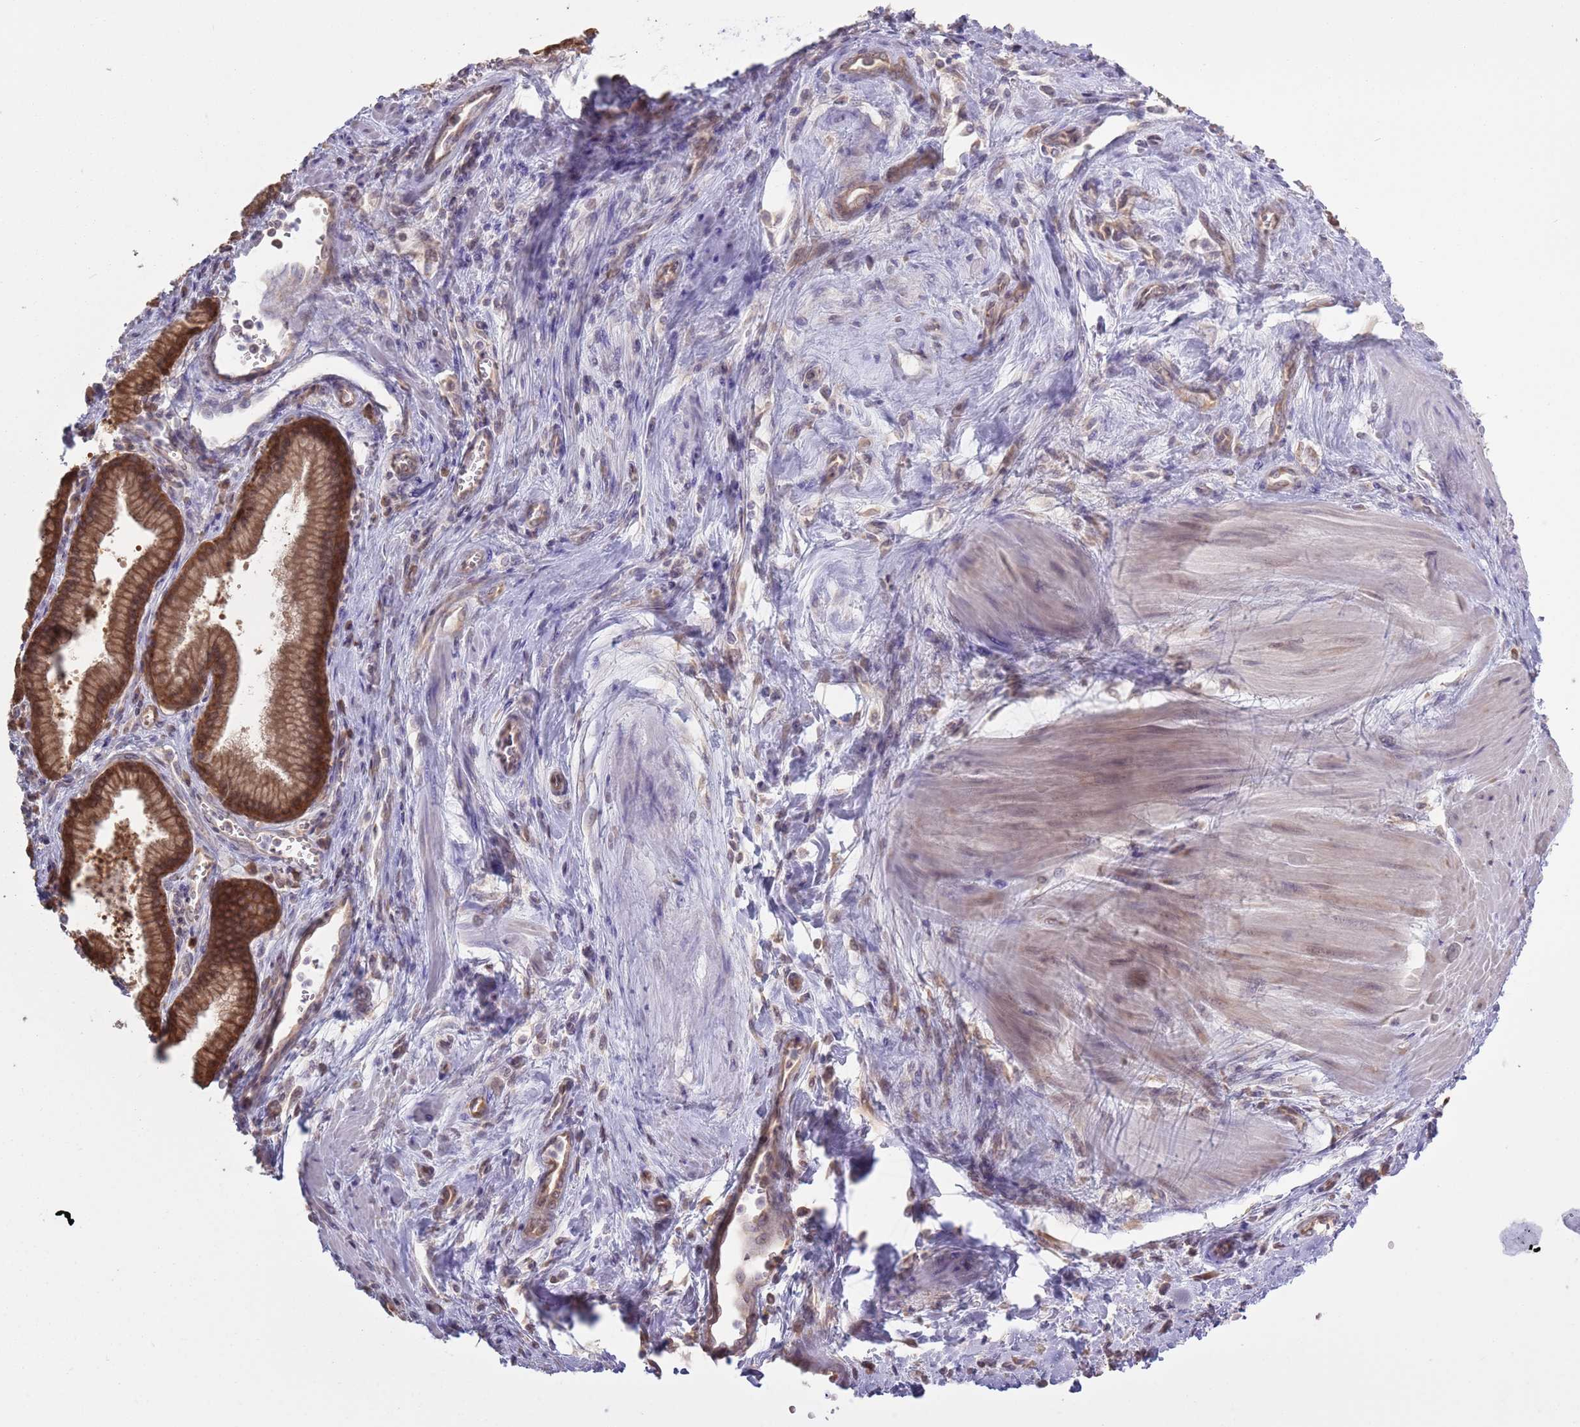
{"staining": {"intensity": "strong", "quantity": ">75%", "location": "cytoplasmic/membranous"}, "tissue": "pancreatic cancer", "cell_type": "Tumor cells", "image_type": "cancer", "snomed": [{"axis": "morphology", "description": "Adenocarcinoma, NOS"}, {"axis": "topography", "description": "Pancreas"}], "caption": "Adenocarcinoma (pancreatic) stained with DAB (3,3'-diaminobenzidine) immunohistochemistry displays high levels of strong cytoplasmic/membranous expression in about >75% of tumor cells.", "gene": "RPL17-C18orf32", "patient": {"sex": "male", "age": 78}}